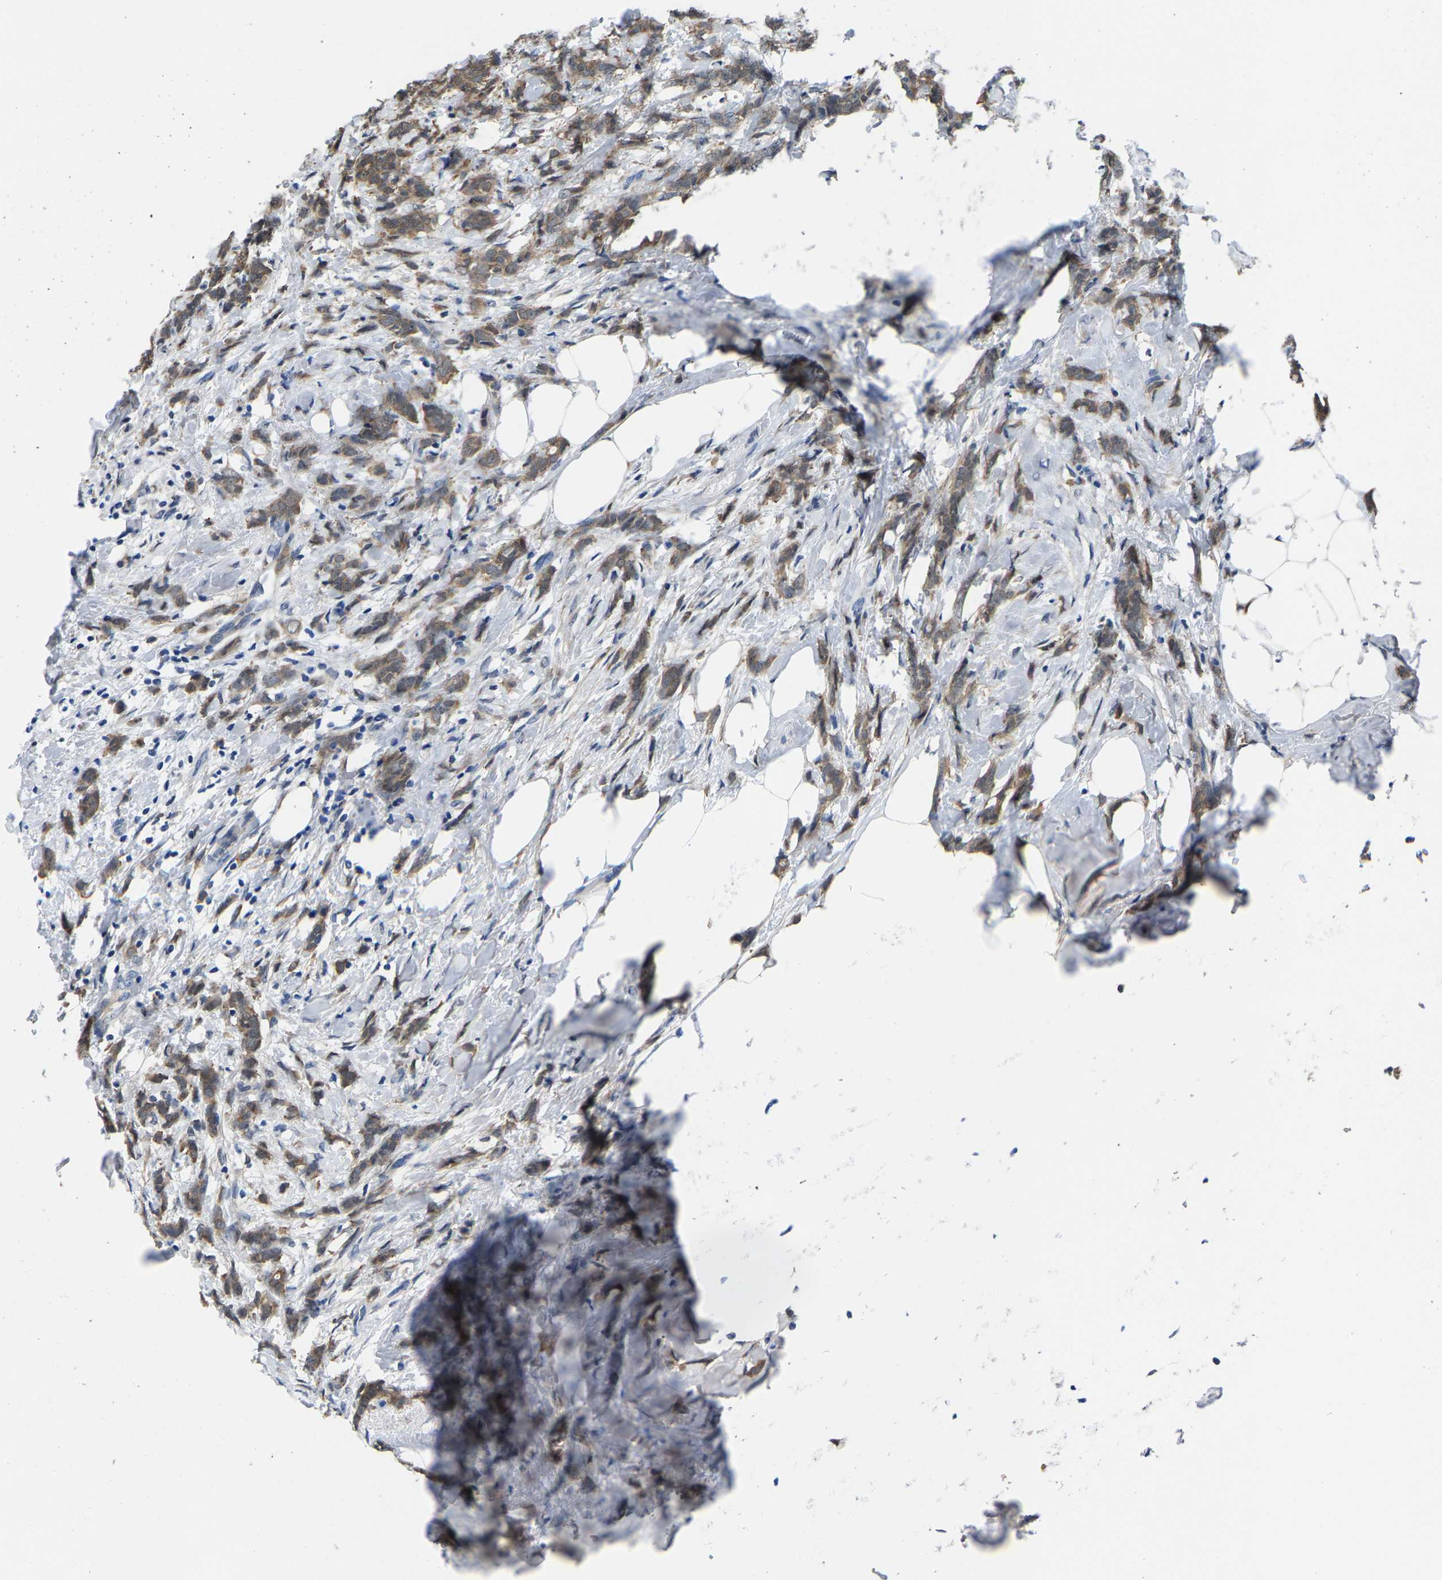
{"staining": {"intensity": "moderate", "quantity": ">75%", "location": "cytoplasmic/membranous"}, "tissue": "breast cancer", "cell_type": "Tumor cells", "image_type": "cancer", "snomed": [{"axis": "morphology", "description": "Lobular carcinoma, in situ"}, {"axis": "morphology", "description": "Lobular carcinoma"}, {"axis": "topography", "description": "Breast"}], "caption": "This is a histology image of IHC staining of breast cancer, which shows moderate positivity in the cytoplasmic/membranous of tumor cells.", "gene": "SSH3", "patient": {"sex": "female", "age": 41}}